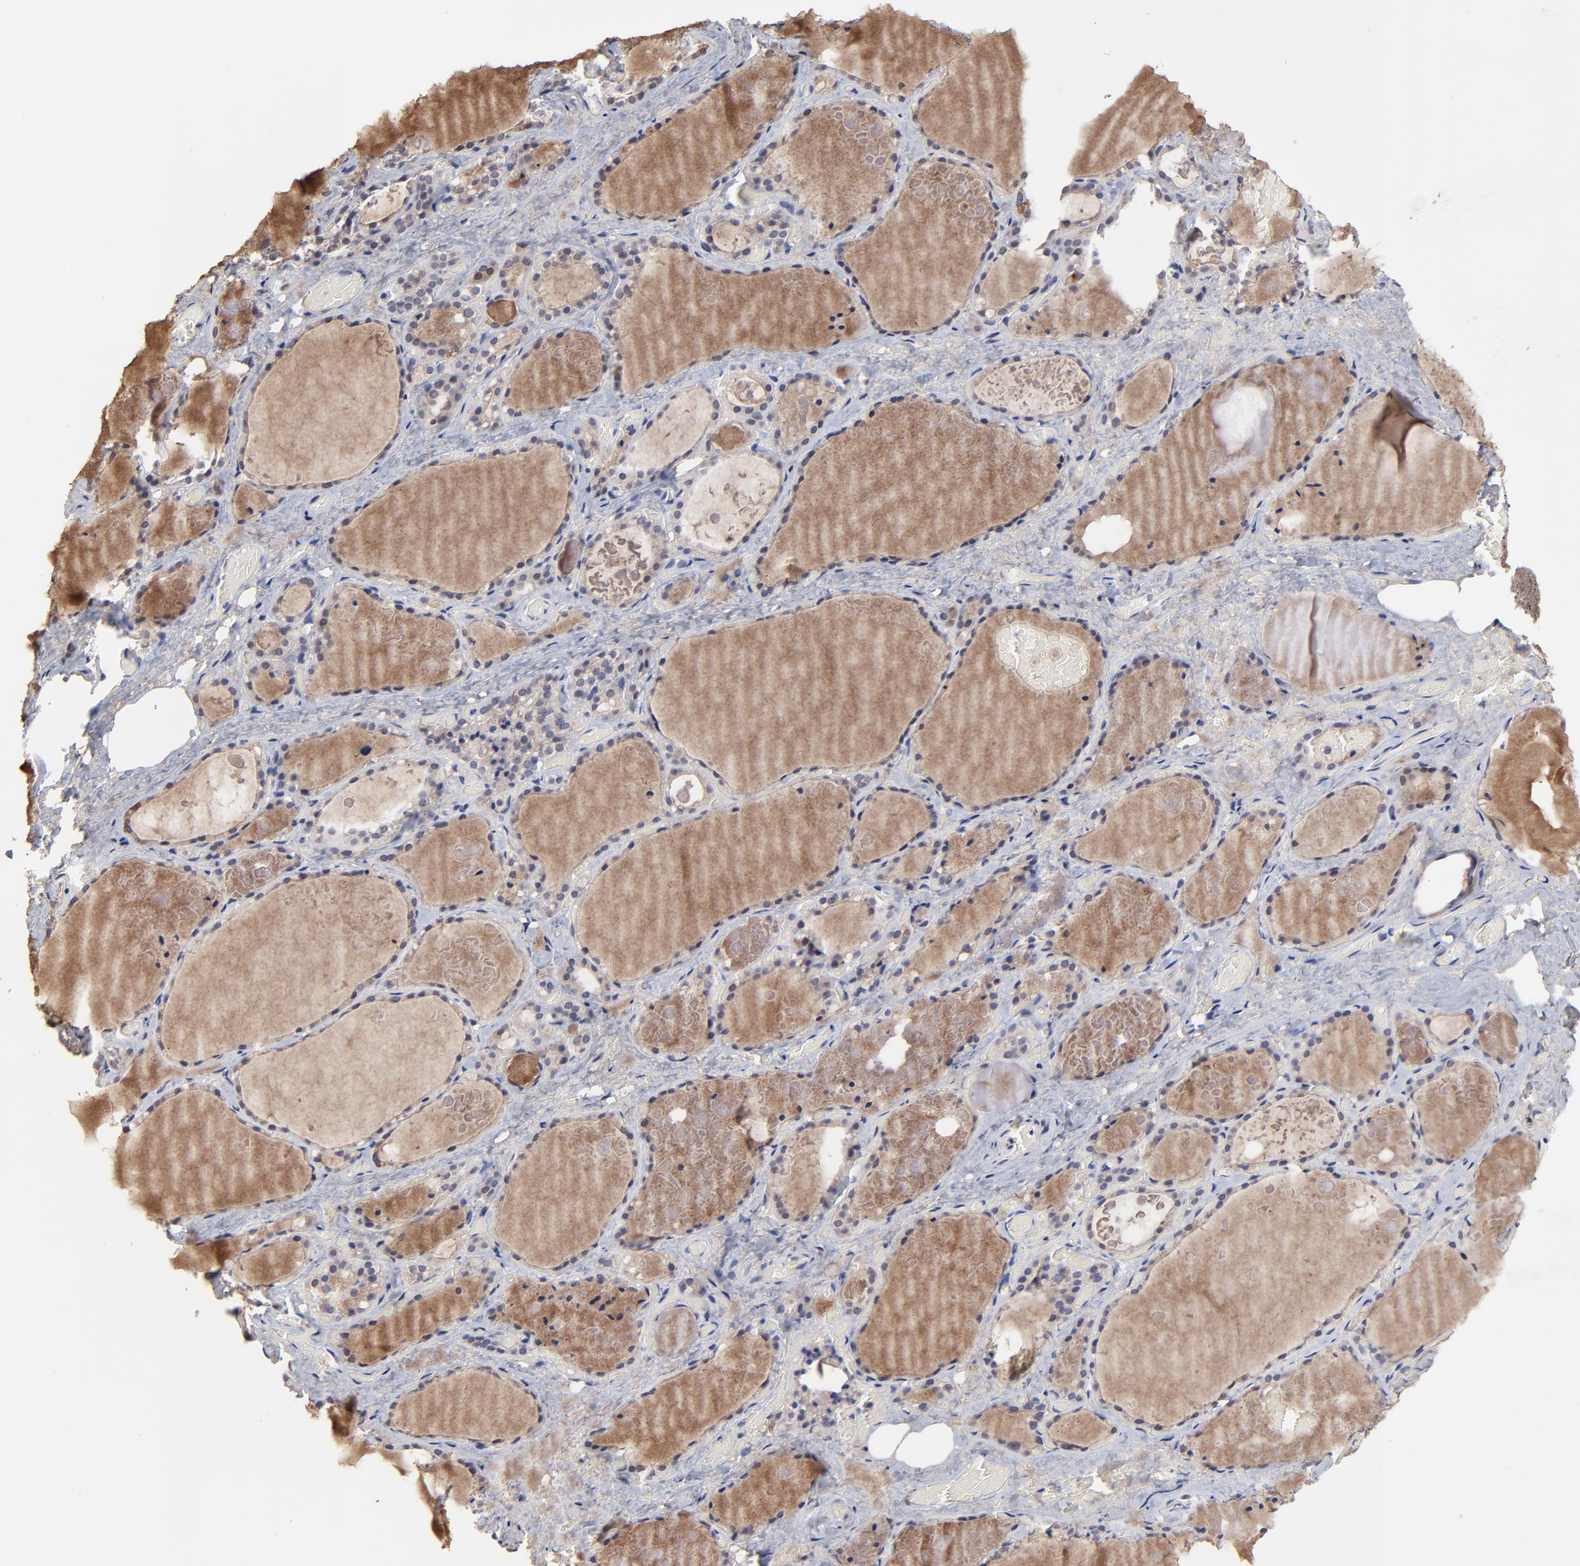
{"staining": {"intensity": "weak", "quantity": ">75%", "location": "cytoplasmic/membranous"}, "tissue": "thyroid gland", "cell_type": "Glandular cells", "image_type": "normal", "snomed": [{"axis": "morphology", "description": "Normal tissue, NOS"}, {"axis": "topography", "description": "Thyroid gland"}], "caption": "Weak cytoplasmic/membranous staining for a protein is seen in about >75% of glandular cells of benign thyroid gland using immunohistochemistry (IHC).", "gene": "FBXO8", "patient": {"sex": "male", "age": 61}}